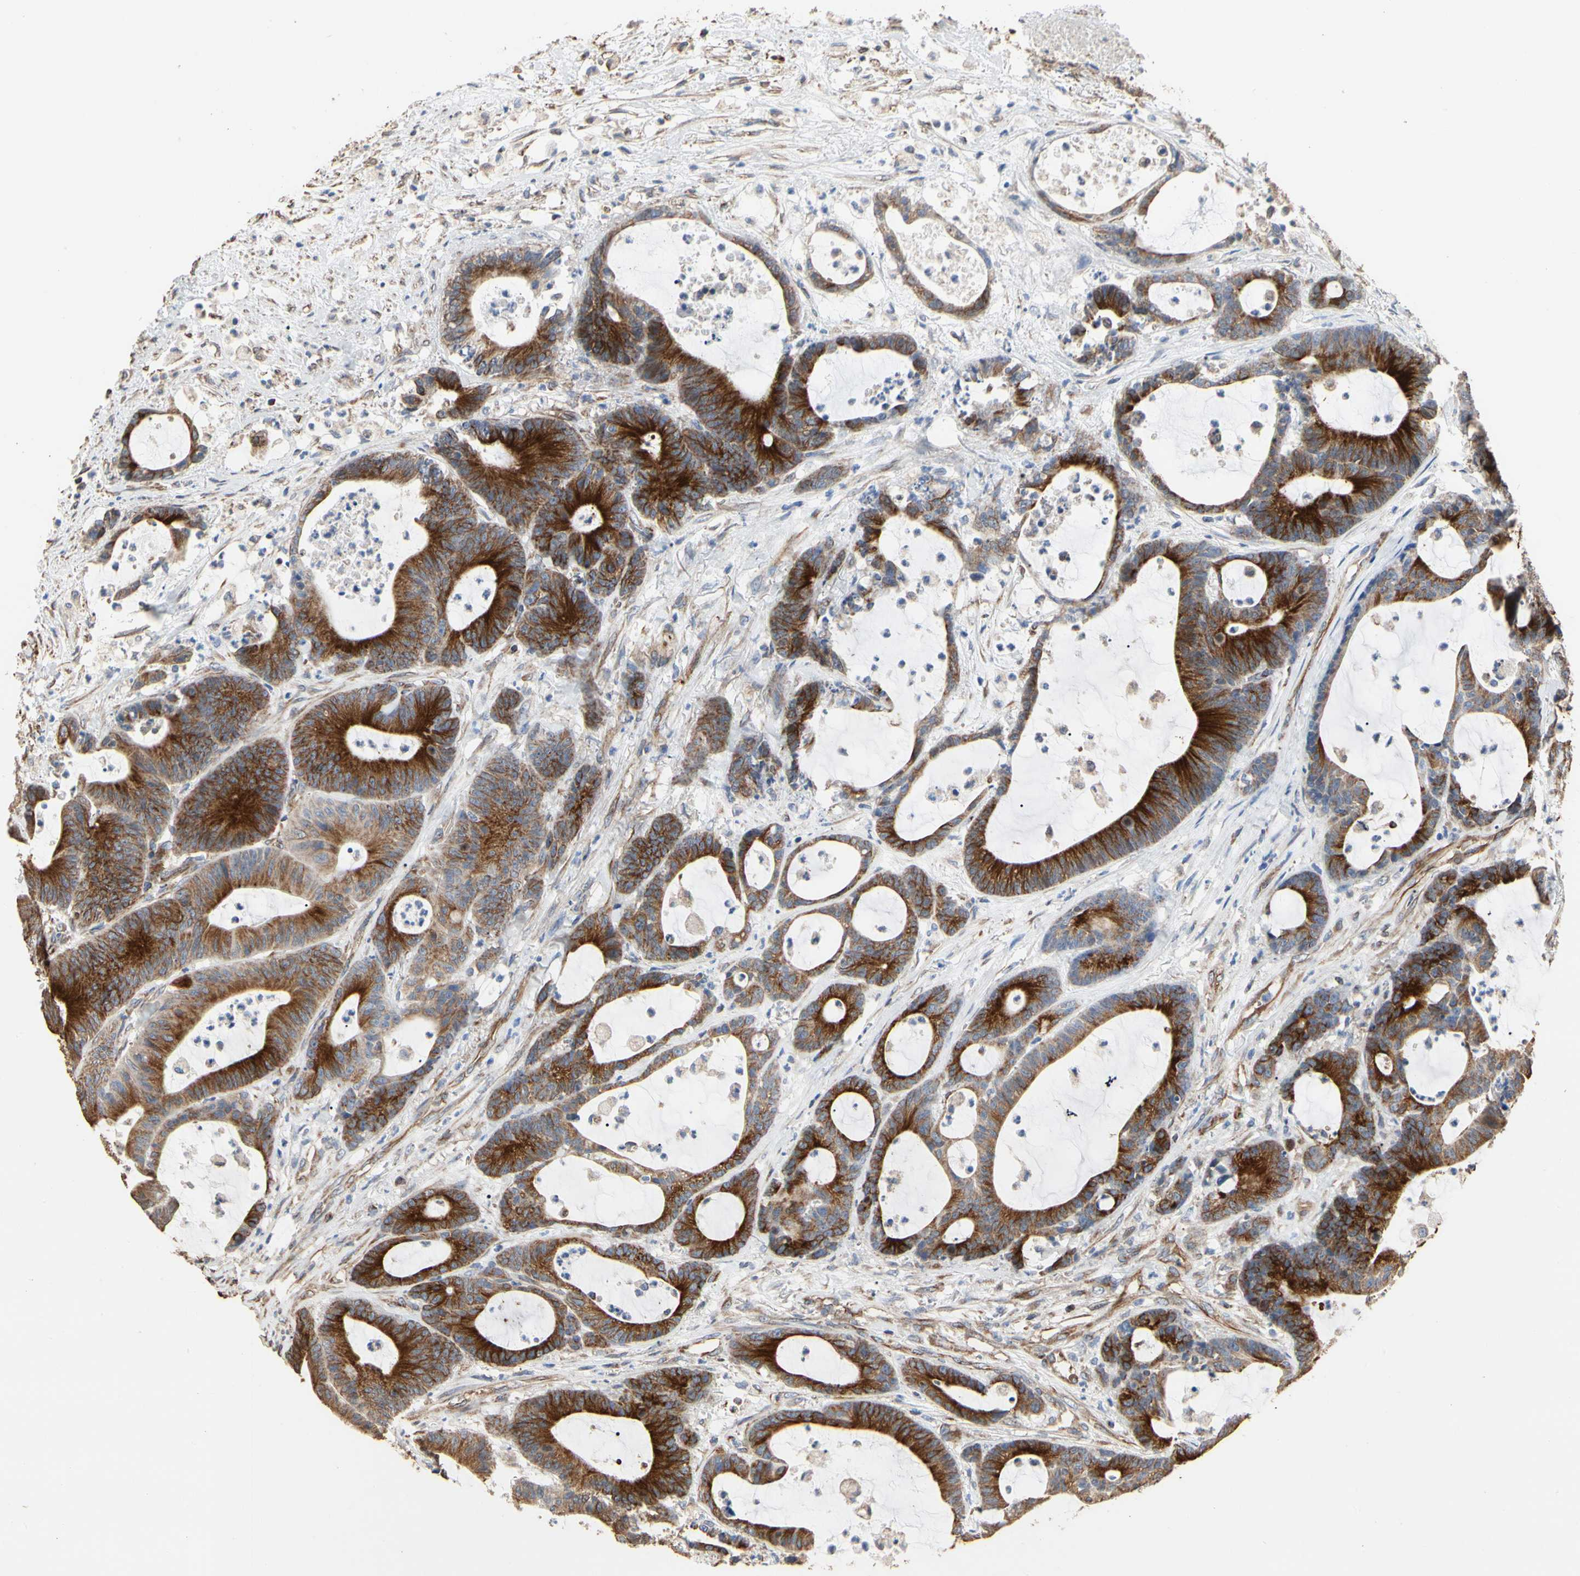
{"staining": {"intensity": "strong", "quantity": "<25%", "location": "cytoplasmic/membranous"}, "tissue": "colorectal cancer", "cell_type": "Tumor cells", "image_type": "cancer", "snomed": [{"axis": "morphology", "description": "Adenocarcinoma, NOS"}, {"axis": "topography", "description": "Colon"}], "caption": "Tumor cells display strong cytoplasmic/membranous expression in approximately <25% of cells in colorectal adenocarcinoma.", "gene": "TUBA1A", "patient": {"sex": "female", "age": 84}}